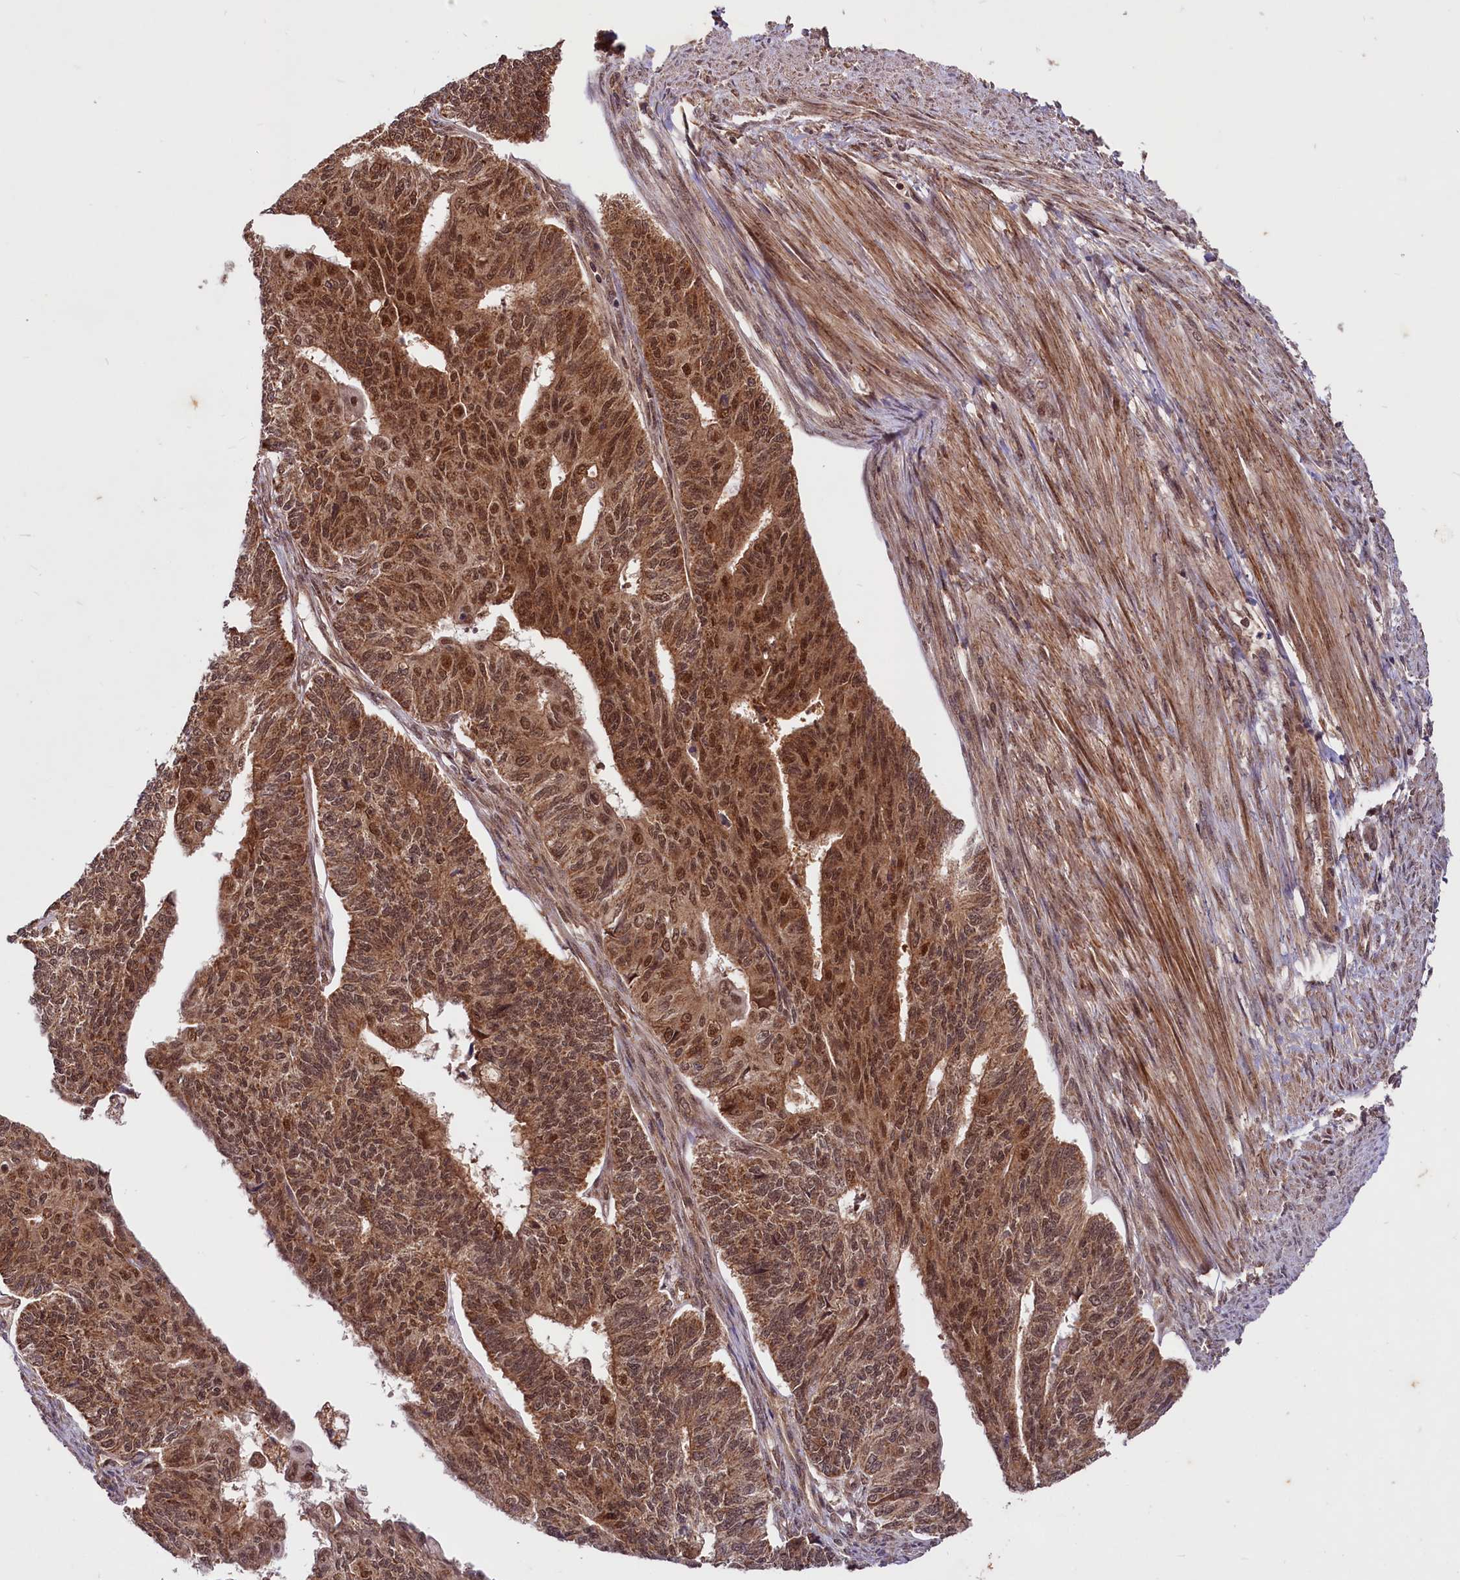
{"staining": {"intensity": "strong", "quantity": ">75%", "location": "cytoplasmic/membranous,nuclear"}, "tissue": "endometrial cancer", "cell_type": "Tumor cells", "image_type": "cancer", "snomed": [{"axis": "morphology", "description": "Adenocarcinoma, NOS"}, {"axis": "topography", "description": "Endometrium"}], "caption": "This histopathology image demonstrates endometrial cancer stained with IHC to label a protein in brown. The cytoplasmic/membranous and nuclear of tumor cells show strong positivity for the protein. Nuclei are counter-stained blue.", "gene": "UBE3A", "patient": {"sex": "female", "age": 32}}